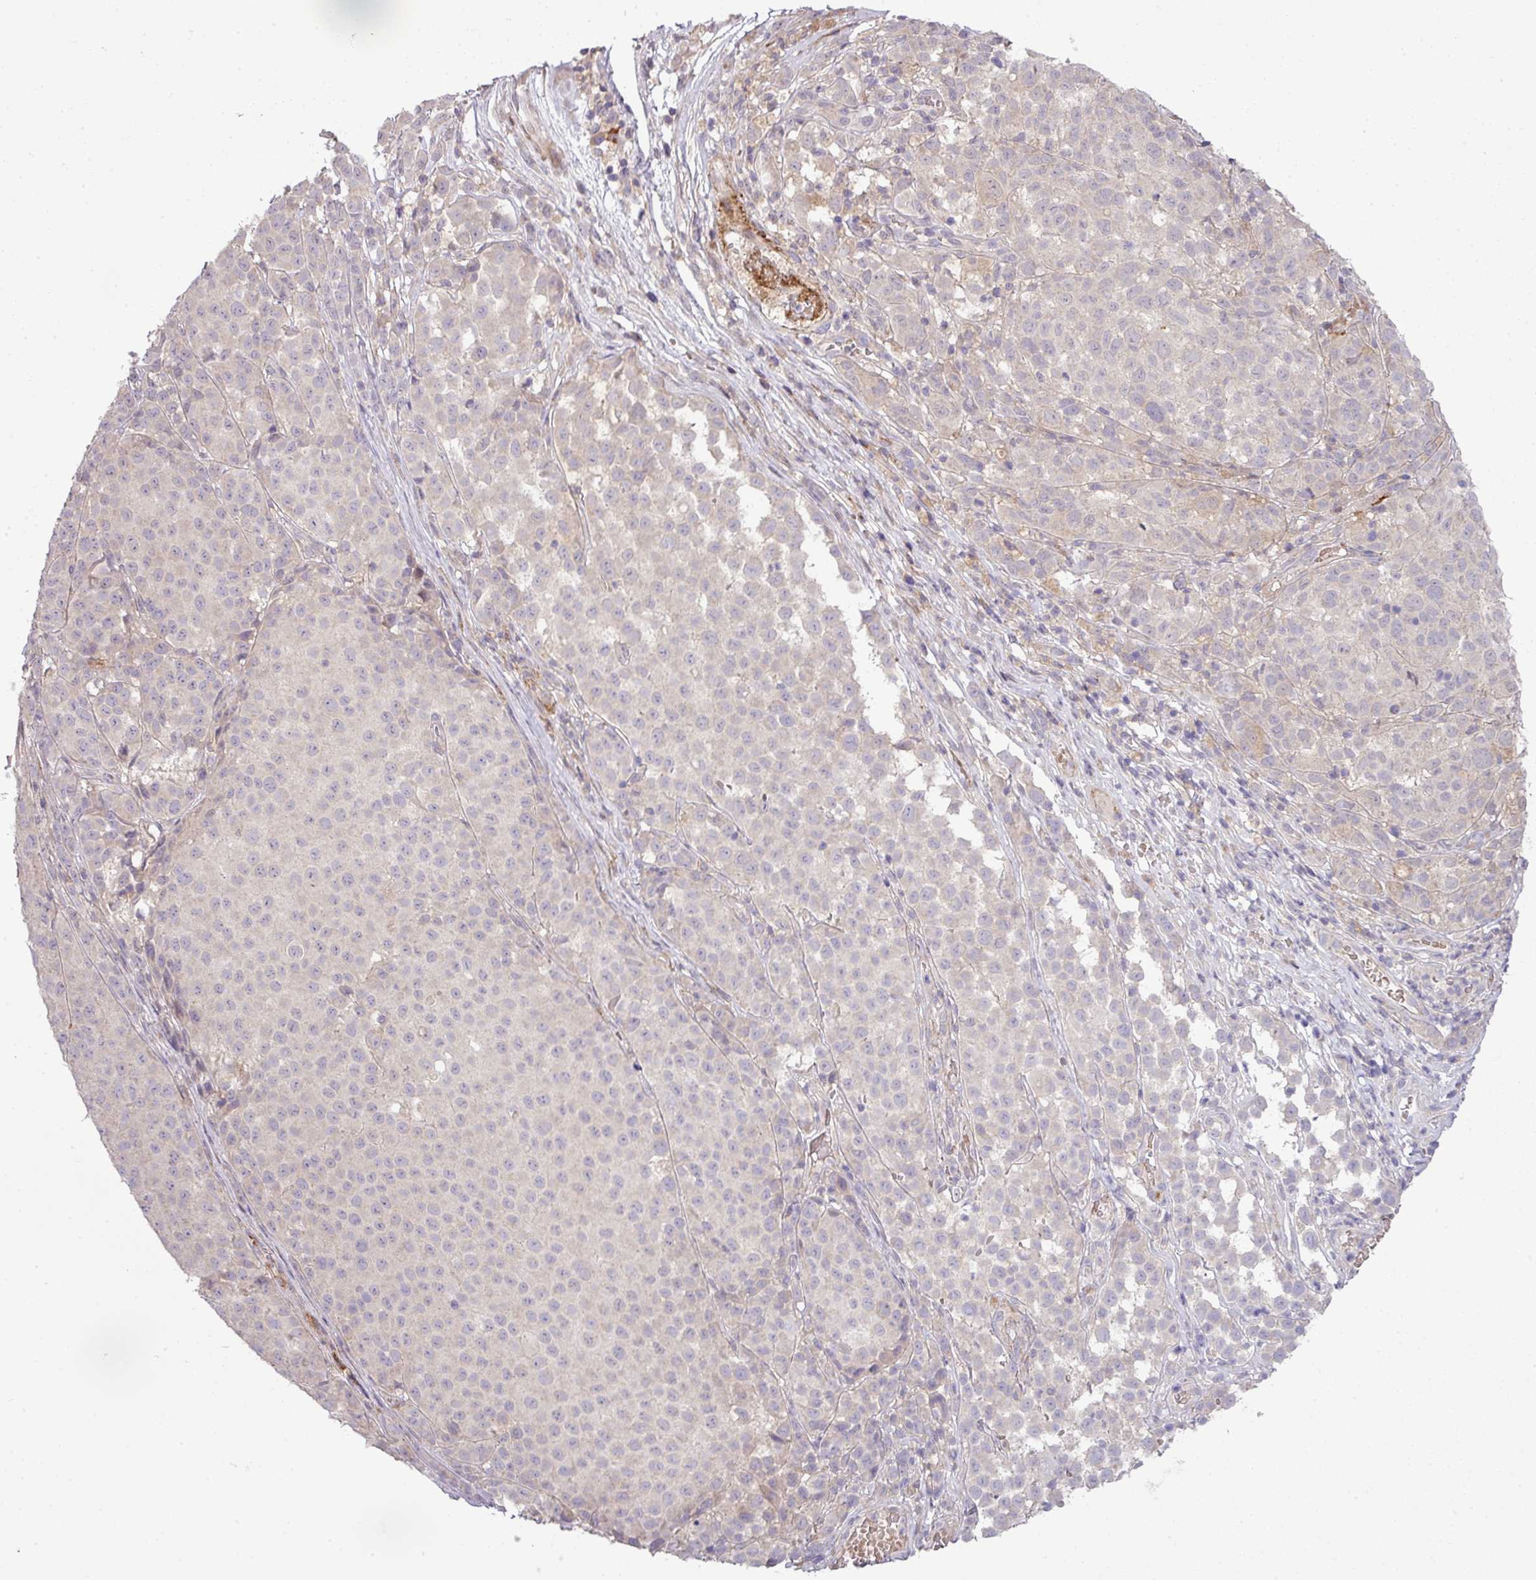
{"staining": {"intensity": "negative", "quantity": "none", "location": "none"}, "tissue": "melanoma", "cell_type": "Tumor cells", "image_type": "cancer", "snomed": [{"axis": "morphology", "description": "Malignant melanoma, NOS"}, {"axis": "topography", "description": "Skin"}], "caption": "Tumor cells are negative for protein expression in human melanoma.", "gene": "TPRA1", "patient": {"sex": "male", "age": 64}}